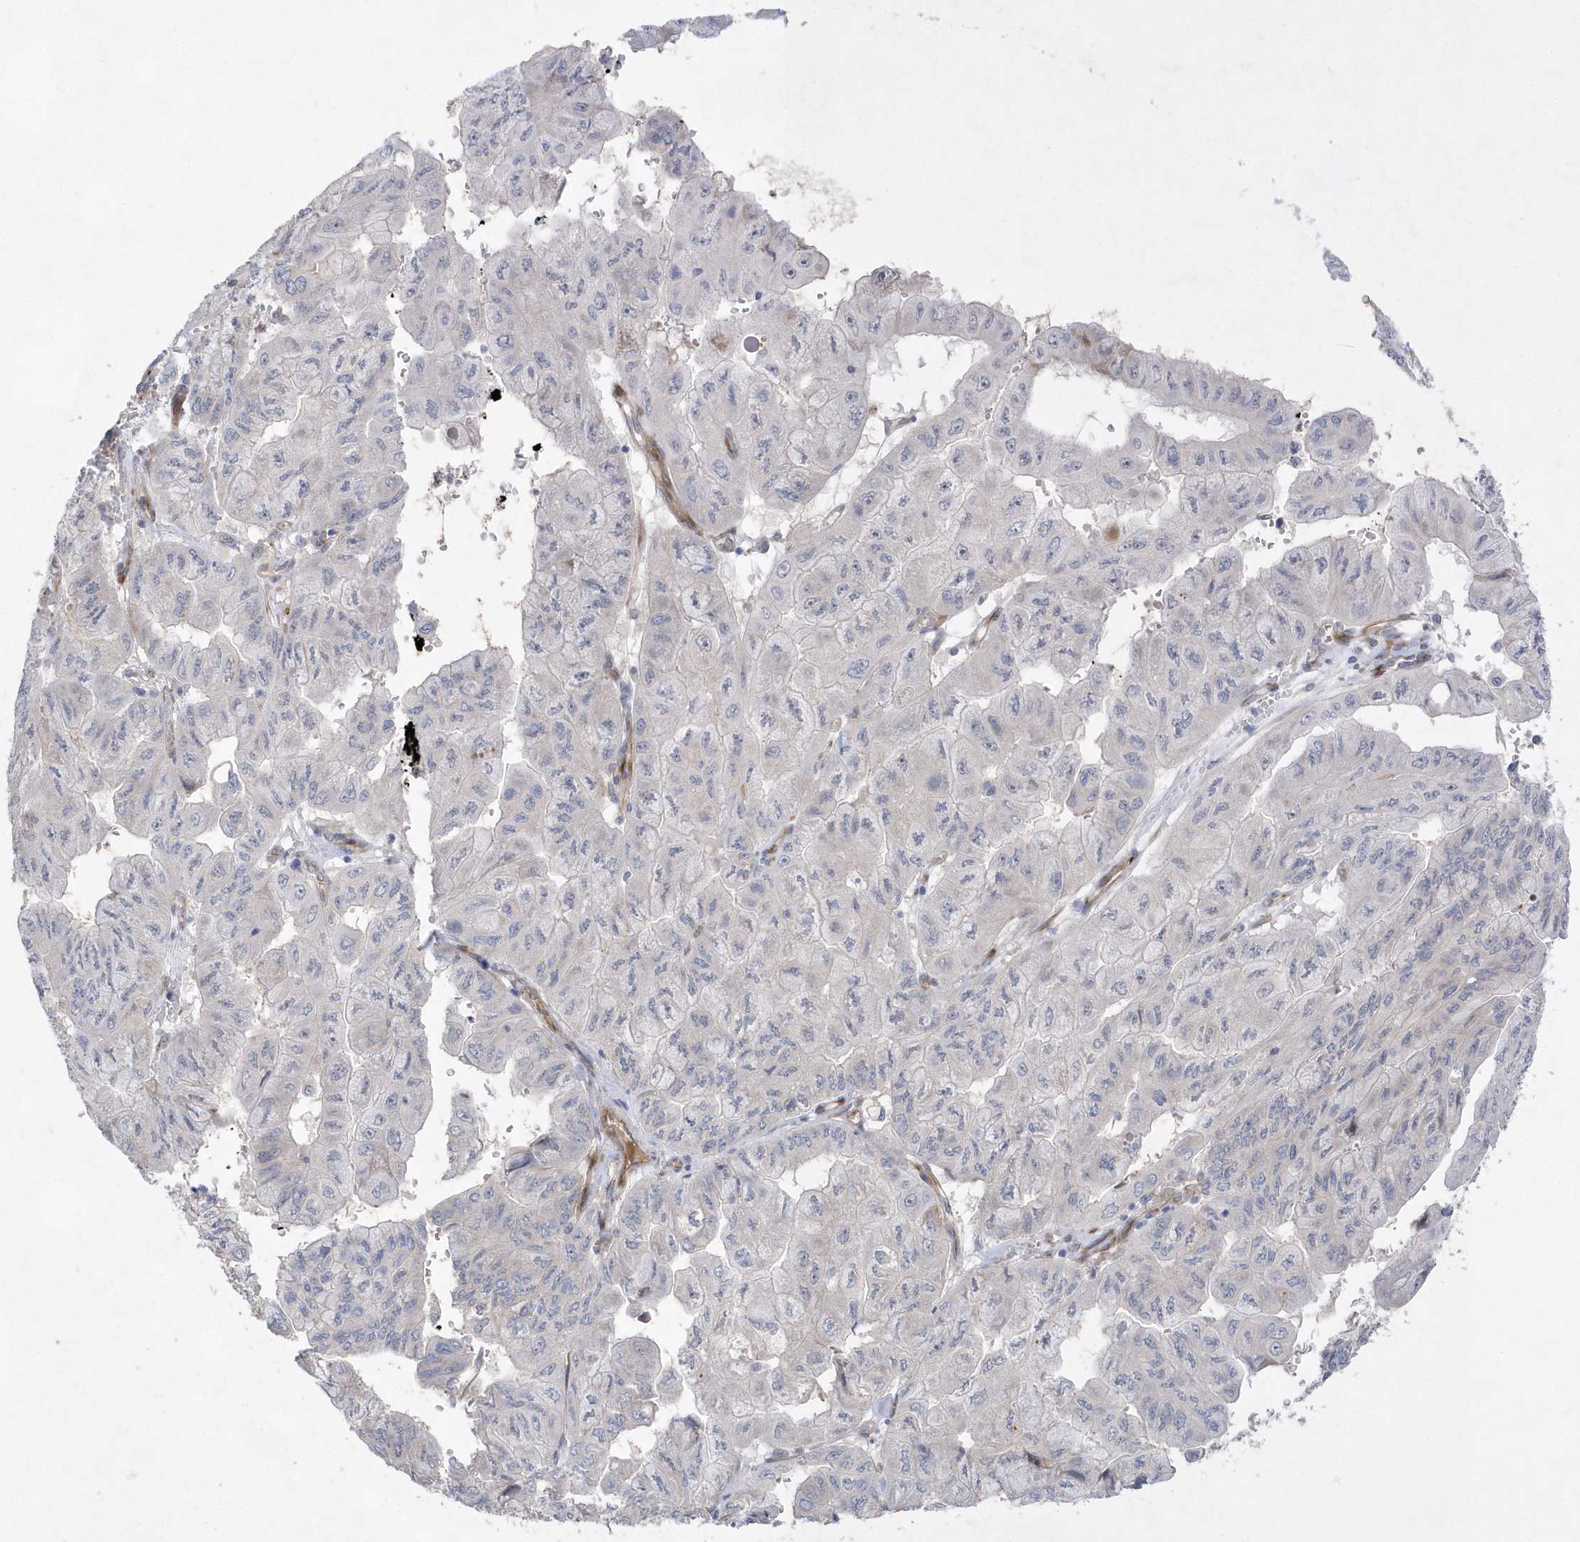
{"staining": {"intensity": "negative", "quantity": "none", "location": "none"}, "tissue": "pancreatic cancer", "cell_type": "Tumor cells", "image_type": "cancer", "snomed": [{"axis": "morphology", "description": "Adenocarcinoma, NOS"}, {"axis": "topography", "description": "Pancreas"}], "caption": "There is no significant staining in tumor cells of adenocarcinoma (pancreatic). Brightfield microscopy of immunohistochemistry (IHC) stained with DAB (brown) and hematoxylin (blue), captured at high magnification.", "gene": "TMEM132B", "patient": {"sex": "male", "age": 51}}